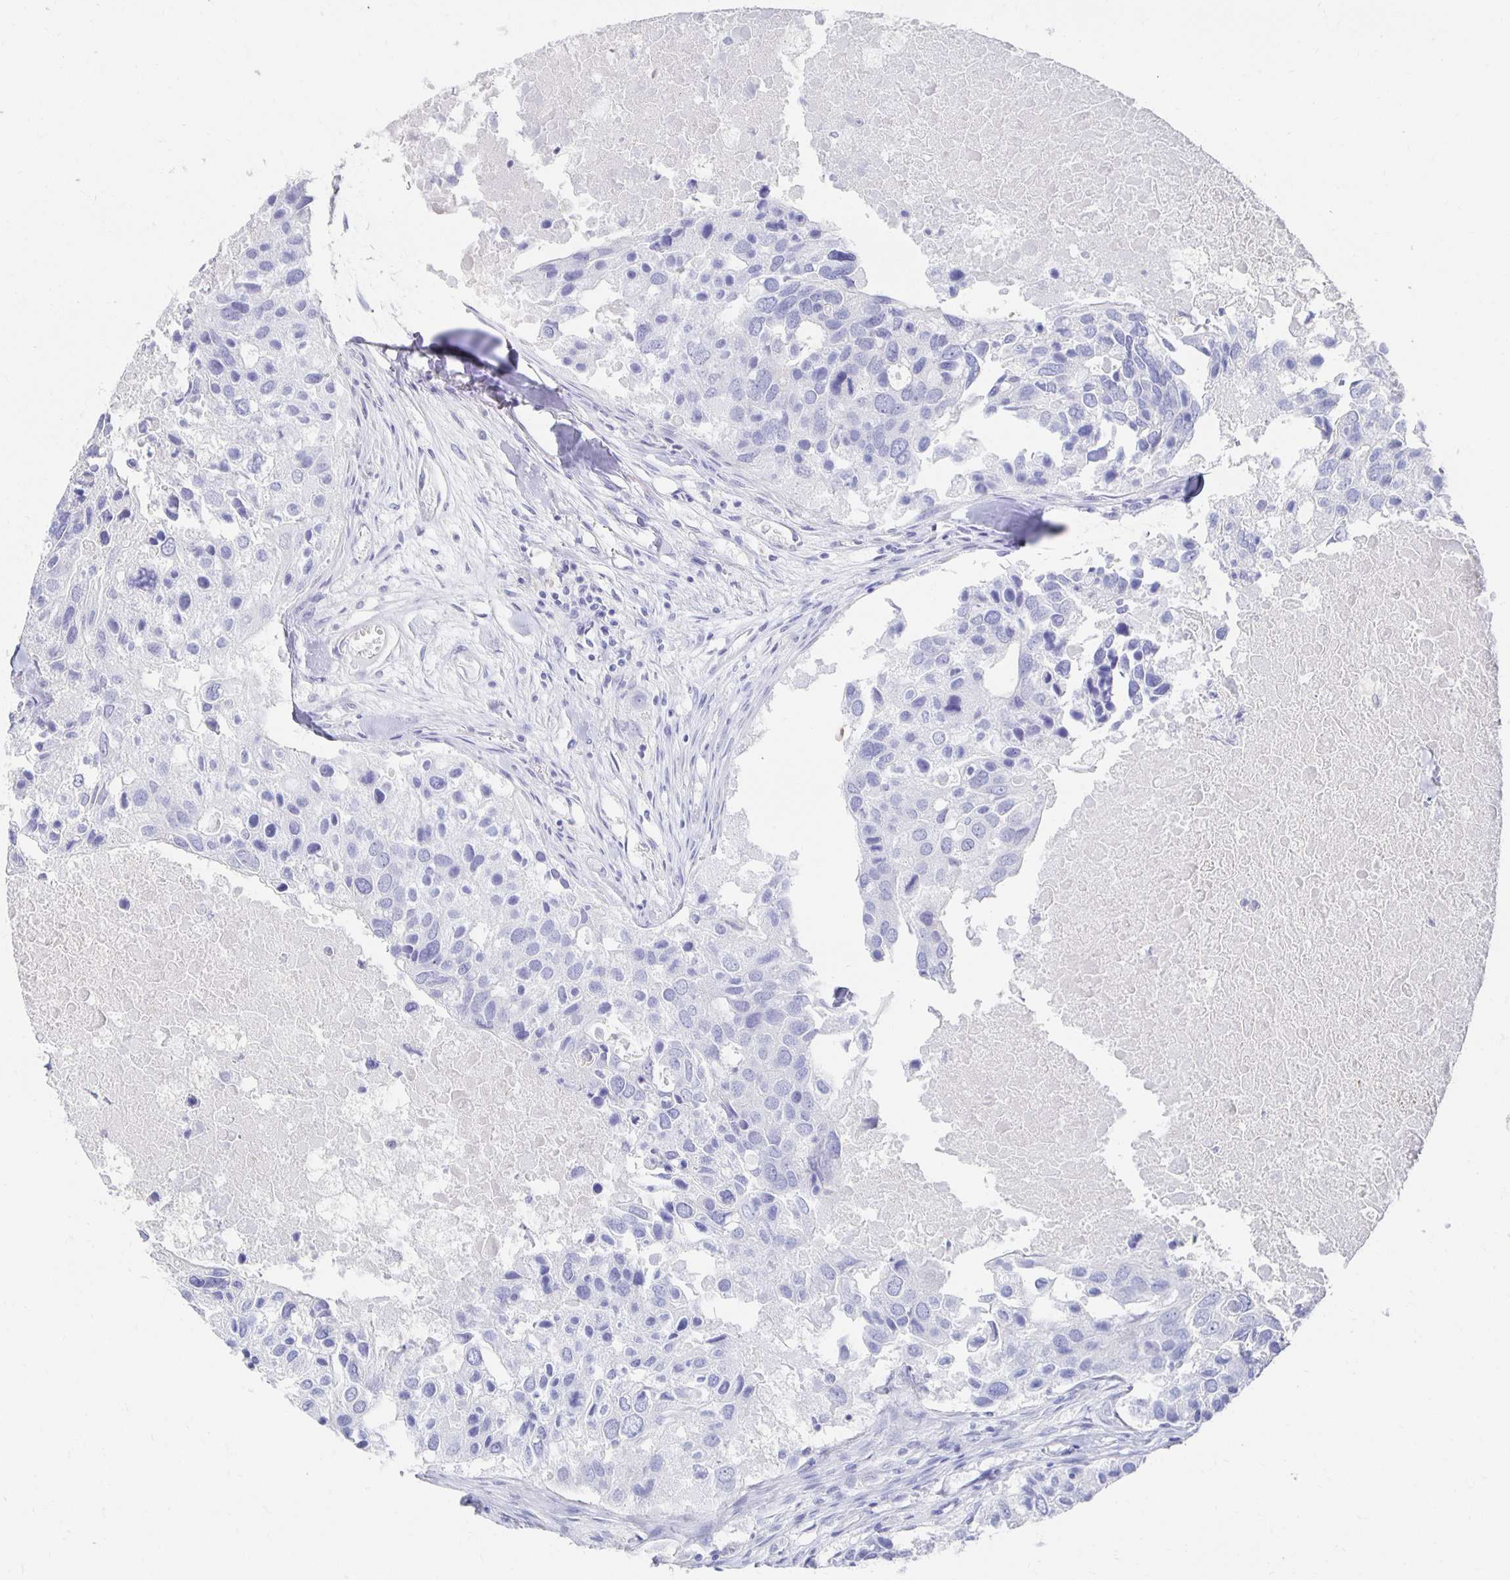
{"staining": {"intensity": "negative", "quantity": "none", "location": "none"}, "tissue": "breast cancer", "cell_type": "Tumor cells", "image_type": "cancer", "snomed": [{"axis": "morphology", "description": "Duct carcinoma"}, {"axis": "topography", "description": "Breast"}], "caption": "Human breast cancer (infiltrating ductal carcinoma) stained for a protein using immunohistochemistry (IHC) reveals no positivity in tumor cells.", "gene": "PRDM7", "patient": {"sex": "female", "age": 83}}